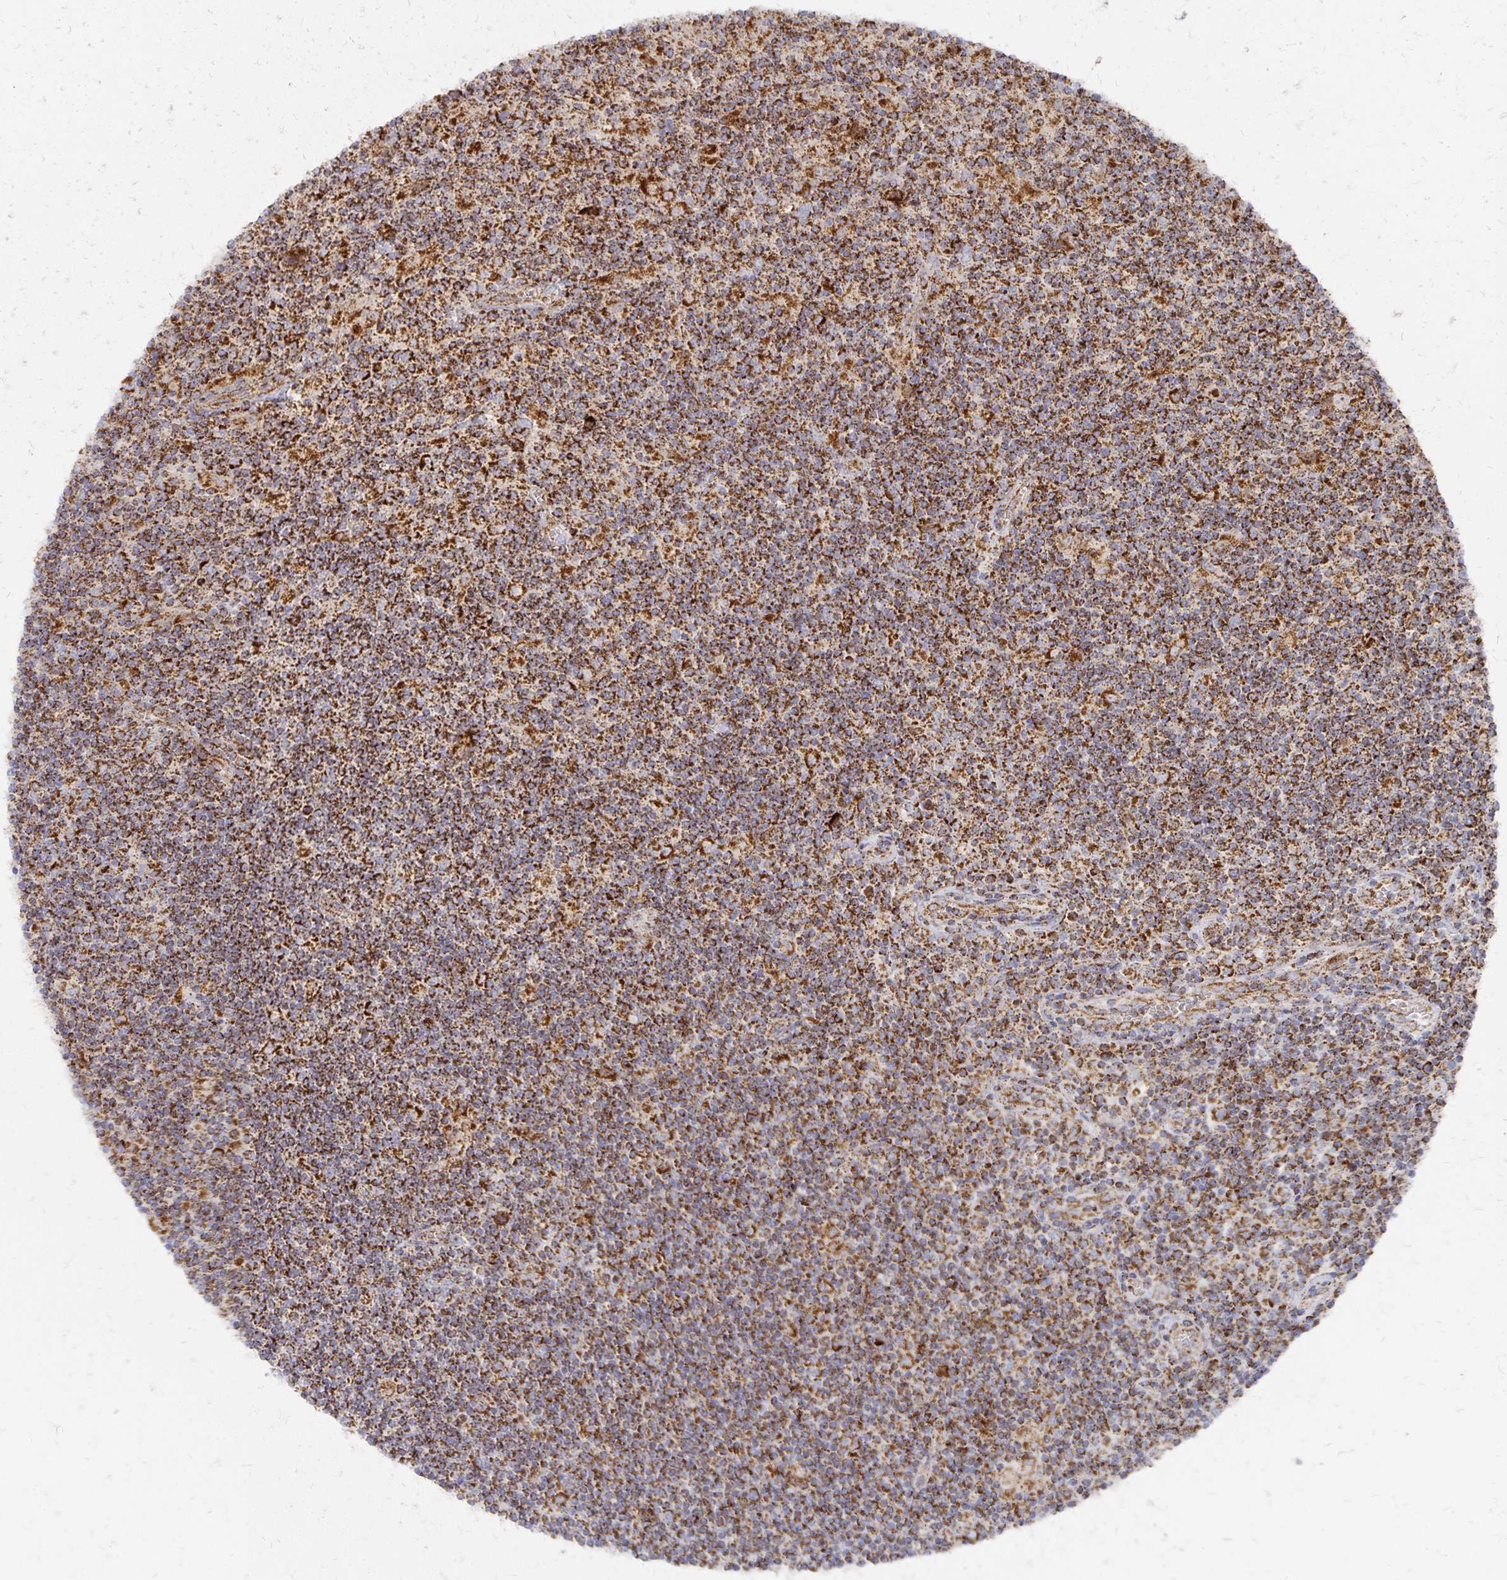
{"staining": {"intensity": "strong", "quantity": ">75%", "location": "cytoplasmic/membranous"}, "tissue": "lymphoma", "cell_type": "Tumor cells", "image_type": "cancer", "snomed": [{"axis": "morphology", "description": "Hodgkin's disease, NOS"}, {"axis": "topography", "description": "Lymph node"}], "caption": "Lymphoma stained with a protein marker exhibits strong staining in tumor cells.", "gene": "STOML2", "patient": {"sex": "male", "age": 40}}